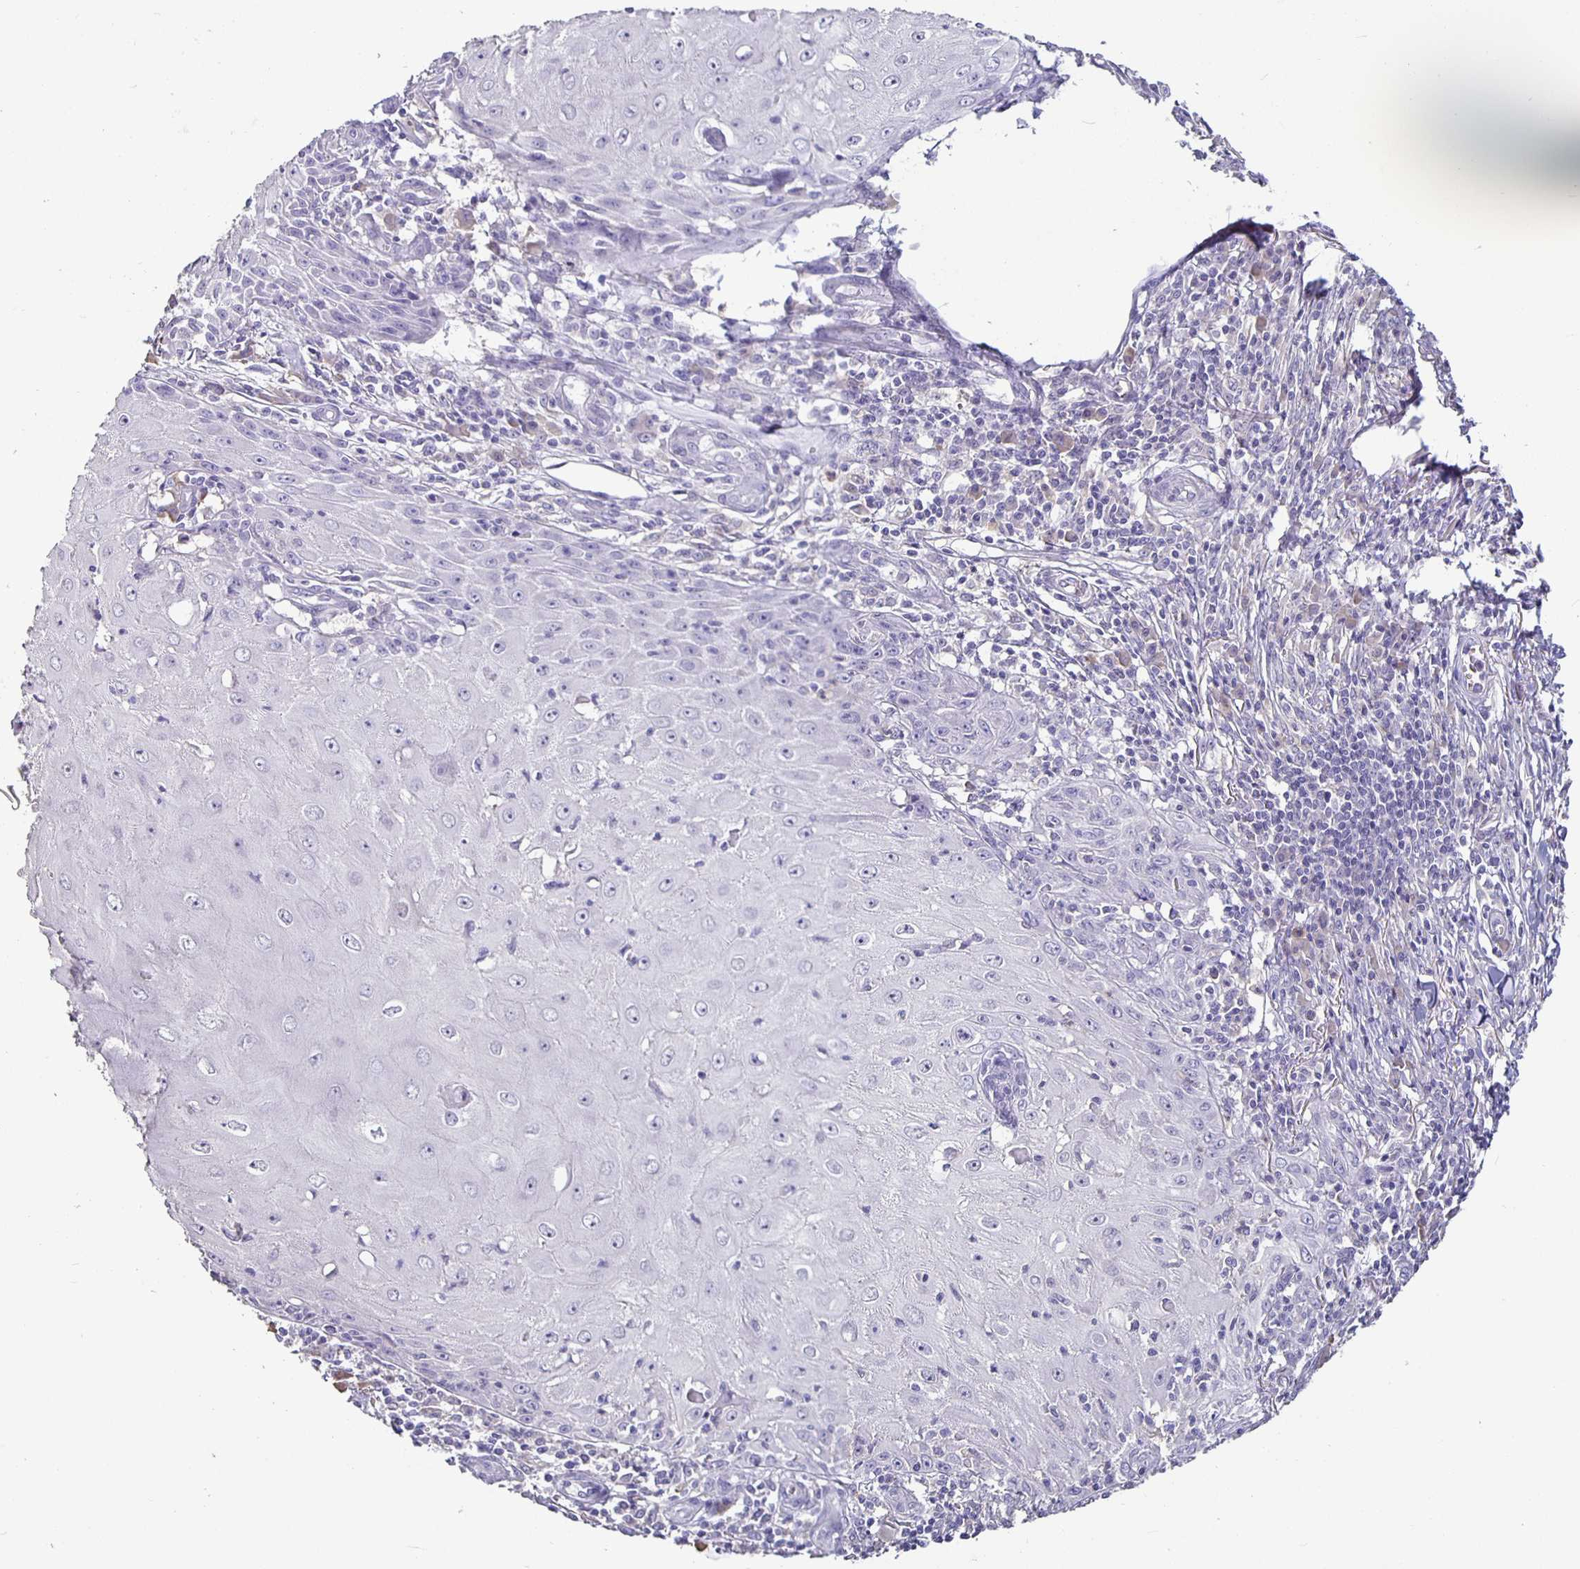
{"staining": {"intensity": "negative", "quantity": "none", "location": "none"}, "tissue": "skin cancer", "cell_type": "Tumor cells", "image_type": "cancer", "snomed": [{"axis": "morphology", "description": "Squamous cell carcinoma, NOS"}, {"axis": "topography", "description": "Skin"}], "caption": "Skin cancer stained for a protein using immunohistochemistry displays no staining tumor cells.", "gene": "GPX4", "patient": {"sex": "female", "age": 73}}